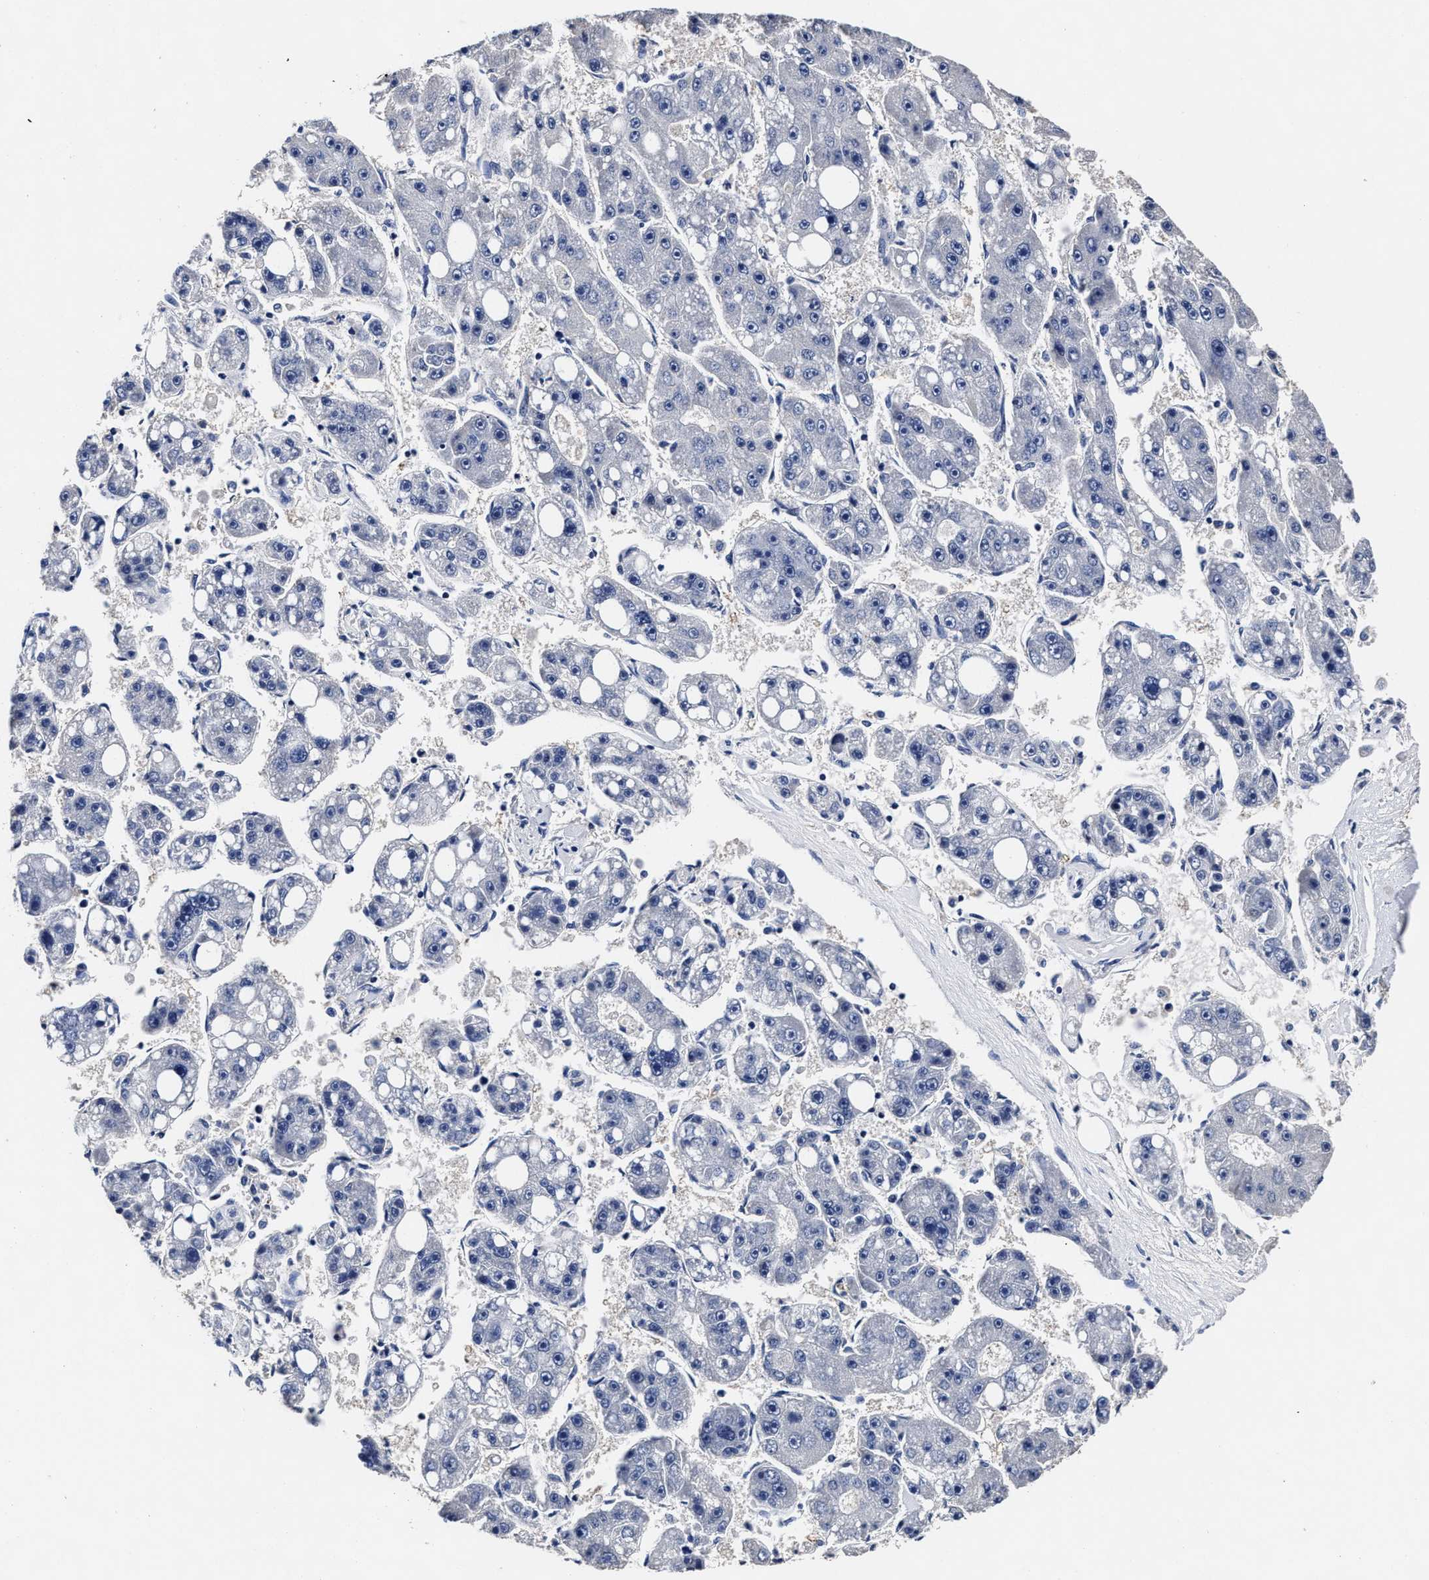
{"staining": {"intensity": "negative", "quantity": "none", "location": "none"}, "tissue": "liver cancer", "cell_type": "Tumor cells", "image_type": "cancer", "snomed": [{"axis": "morphology", "description": "Carcinoma, Hepatocellular, NOS"}, {"axis": "topography", "description": "Liver"}], "caption": "The photomicrograph displays no staining of tumor cells in liver hepatocellular carcinoma.", "gene": "OLFML2A", "patient": {"sex": "female", "age": 61}}